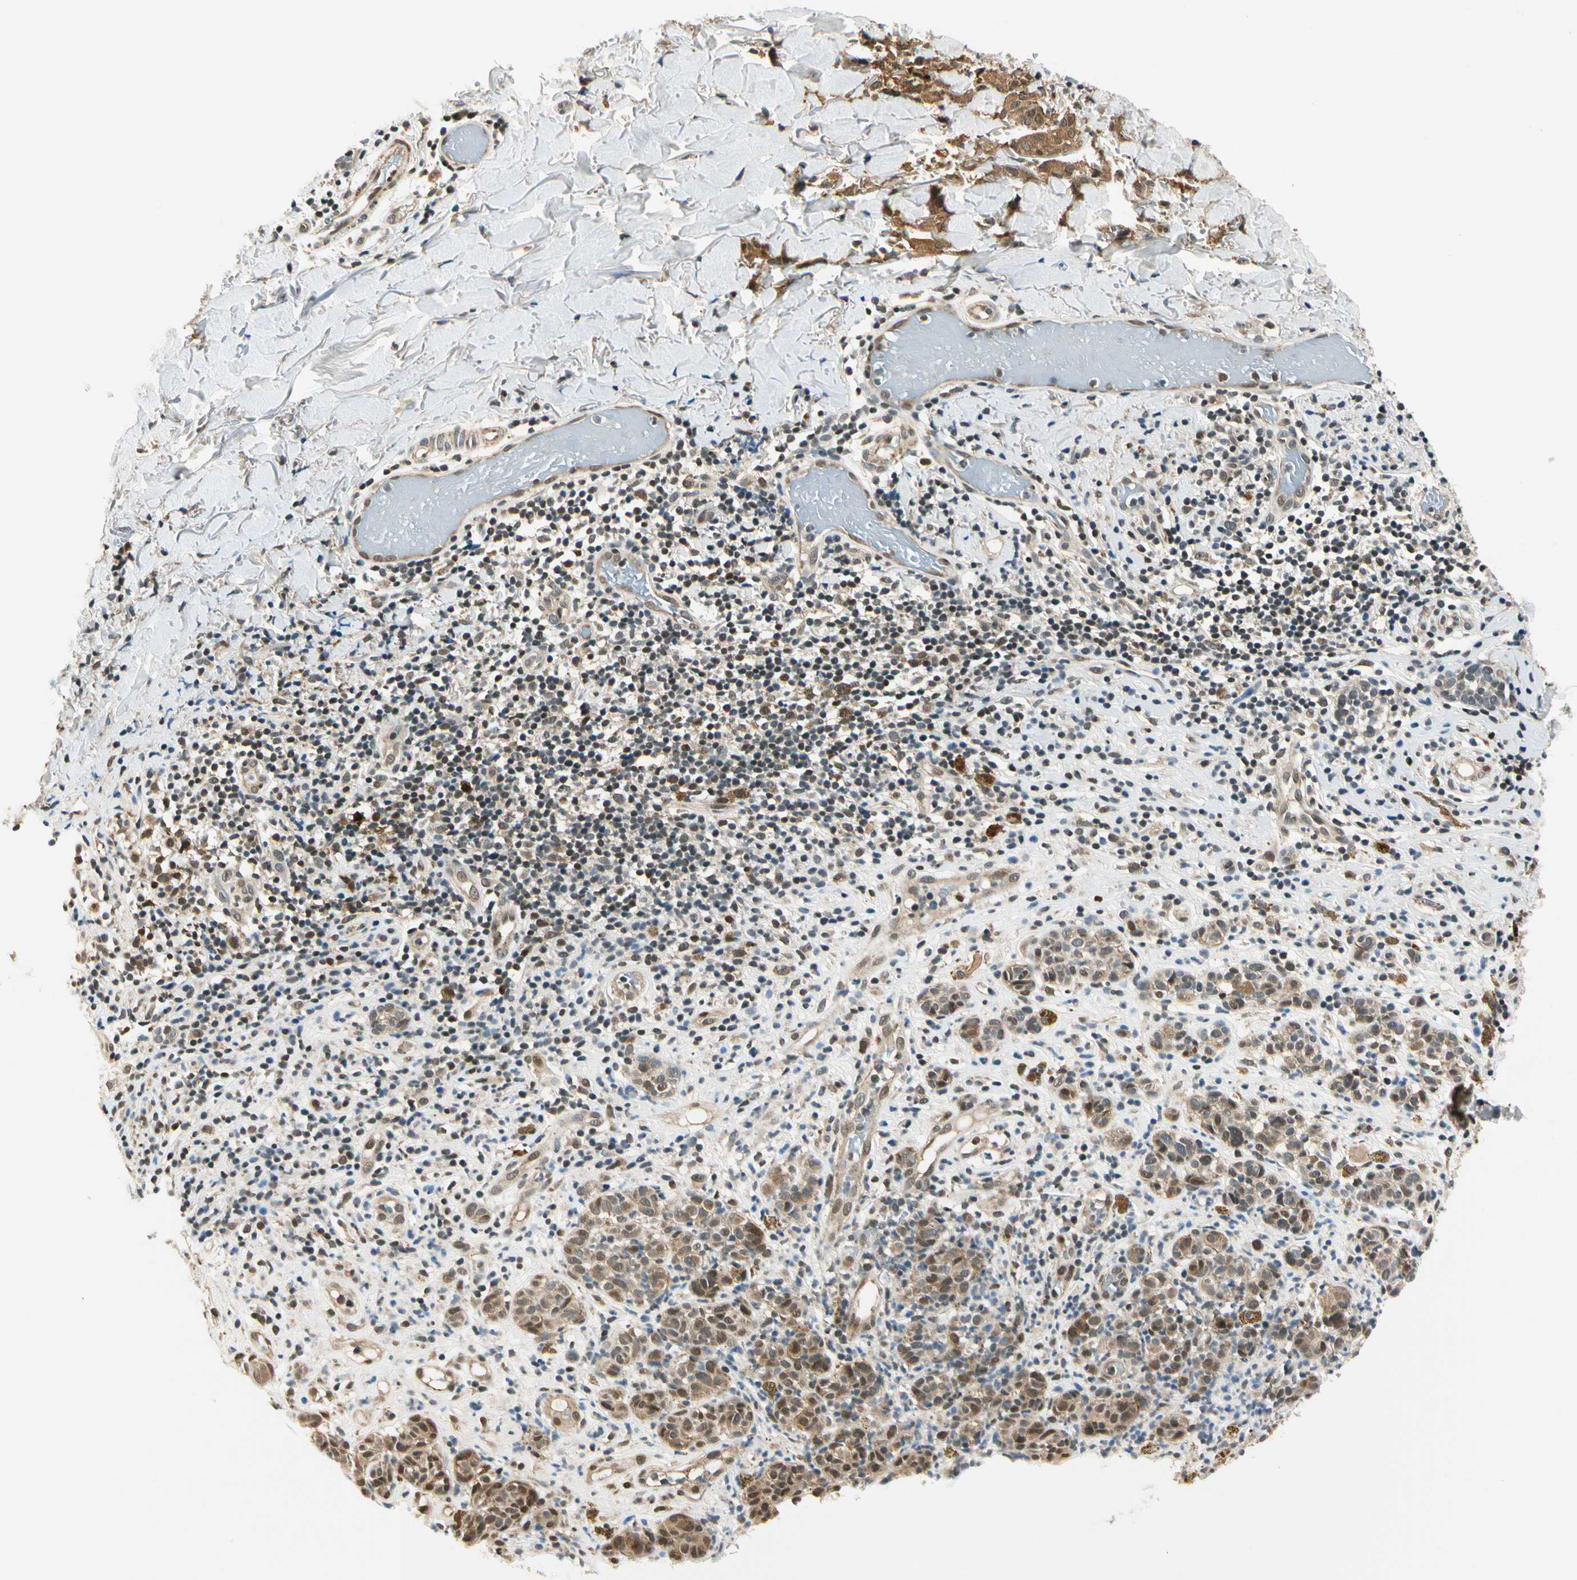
{"staining": {"intensity": "moderate", "quantity": "25%-75%", "location": "cytoplasmic/membranous"}, "tissue": "melanoma", "cell_type": "Tumor cells", "image_type": "cancer", "snomed": [{"axis": "morphology", "description": "Malignant melanoma, NOS"}, {"axis": "topography", "description": "Skin"}], "caption": "Protein expression analysis of human melanoma reveals moderate cytoplasmic/membranous staining in about 25%-75% of tumor cells. Nuclei are stained in blue.", "gene": "PDK2", "patient": {"sex": "male", "age": 64}}